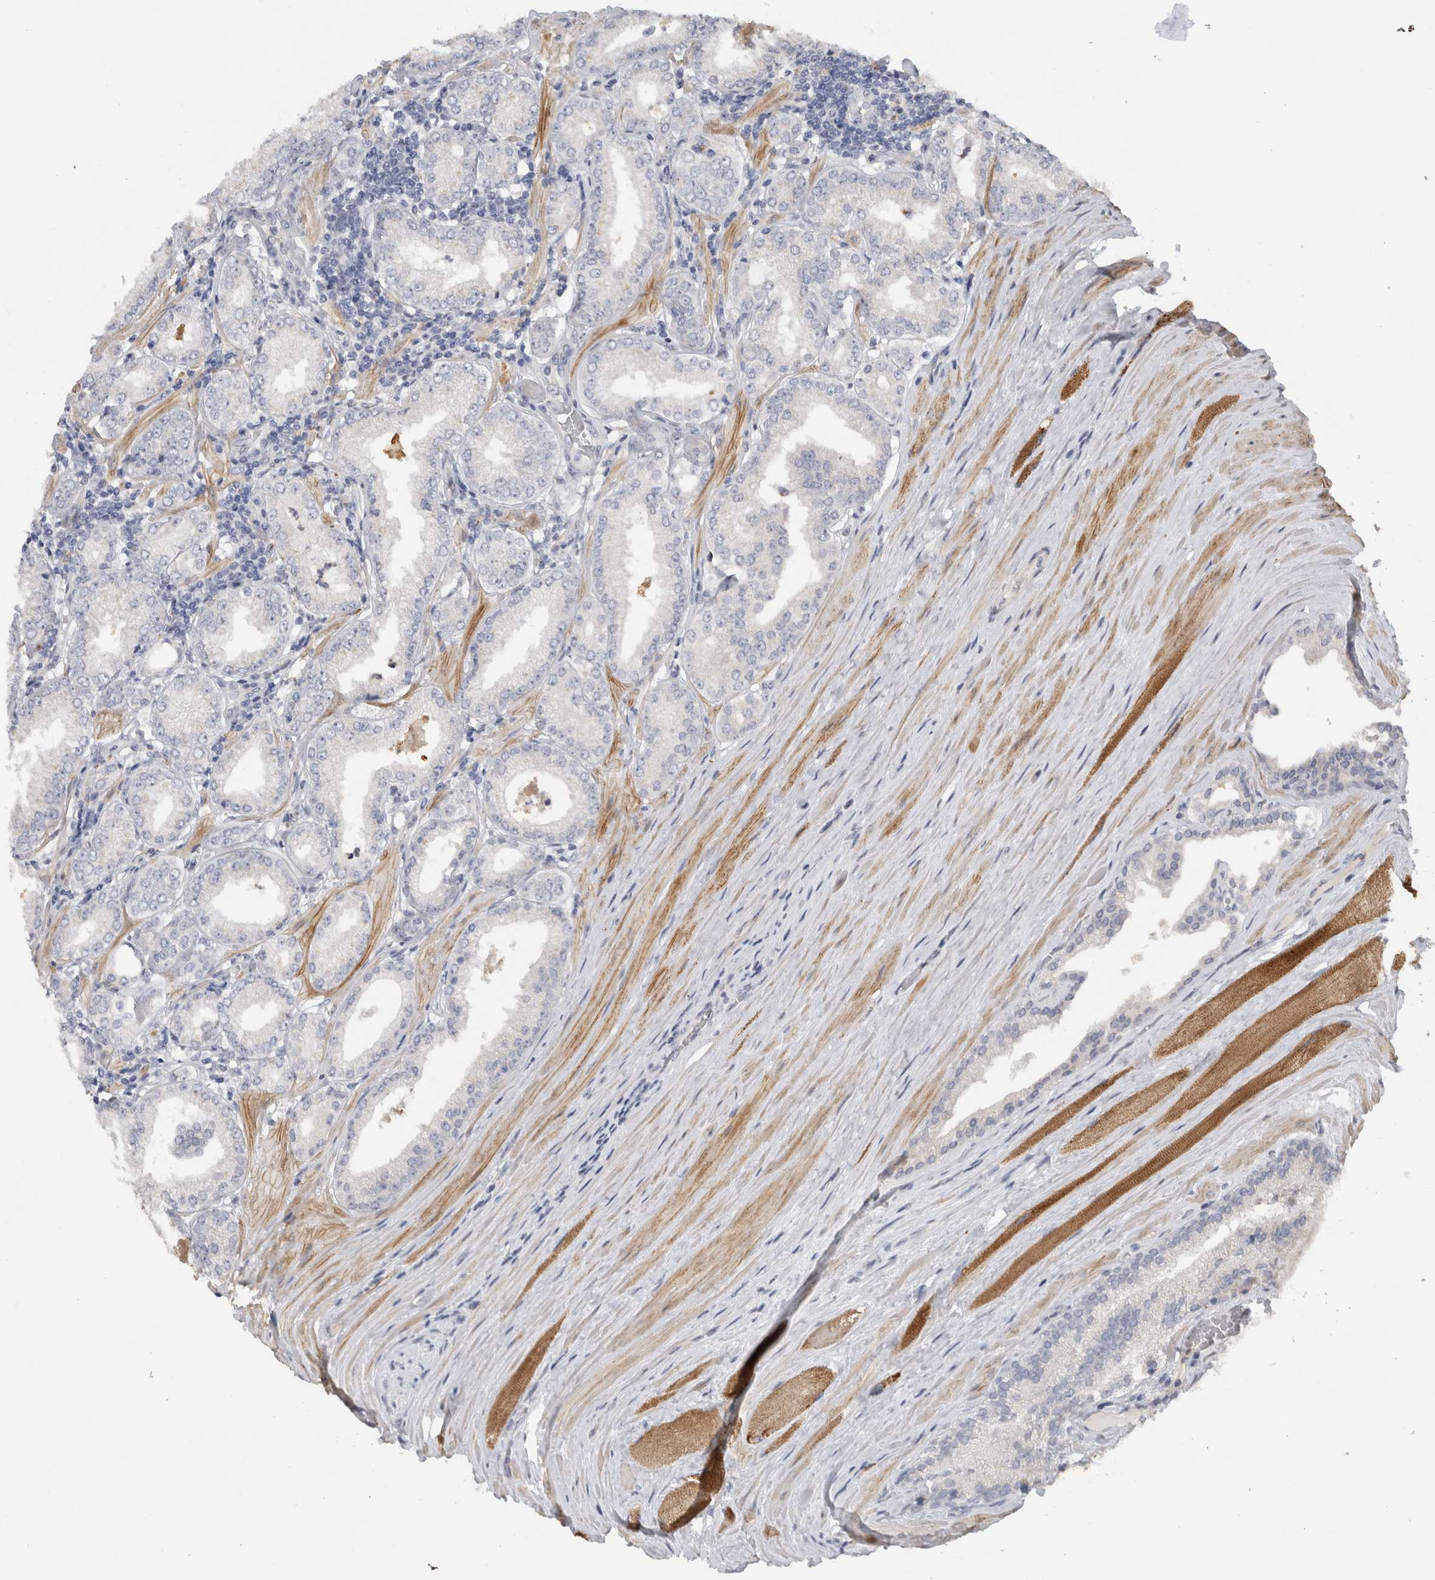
{"staining": {"intensity": "negative", "quantity": "none", "location": "none"}, "tissue": "prostate cancer", "cell_type": "Tumor cells", "image_type": "cancer", "snomed": [{"axis": "morphology", "description": "Adenocarcinoma, Low grade"}, {"axis": "topography", "description": "Prostate"}], "caption": "Immunohistochemistry (IHC) micrograph of neoplastic tissue: prostate cancer stained with DAB exhibits no significant protein positivity in tumor cells. The staining is performed using DAB brown chromogen with nuclei counter-stained in using hematoxylin.", "gene": "MGAT1", "patient": {"sex": "male", "age": 62}}